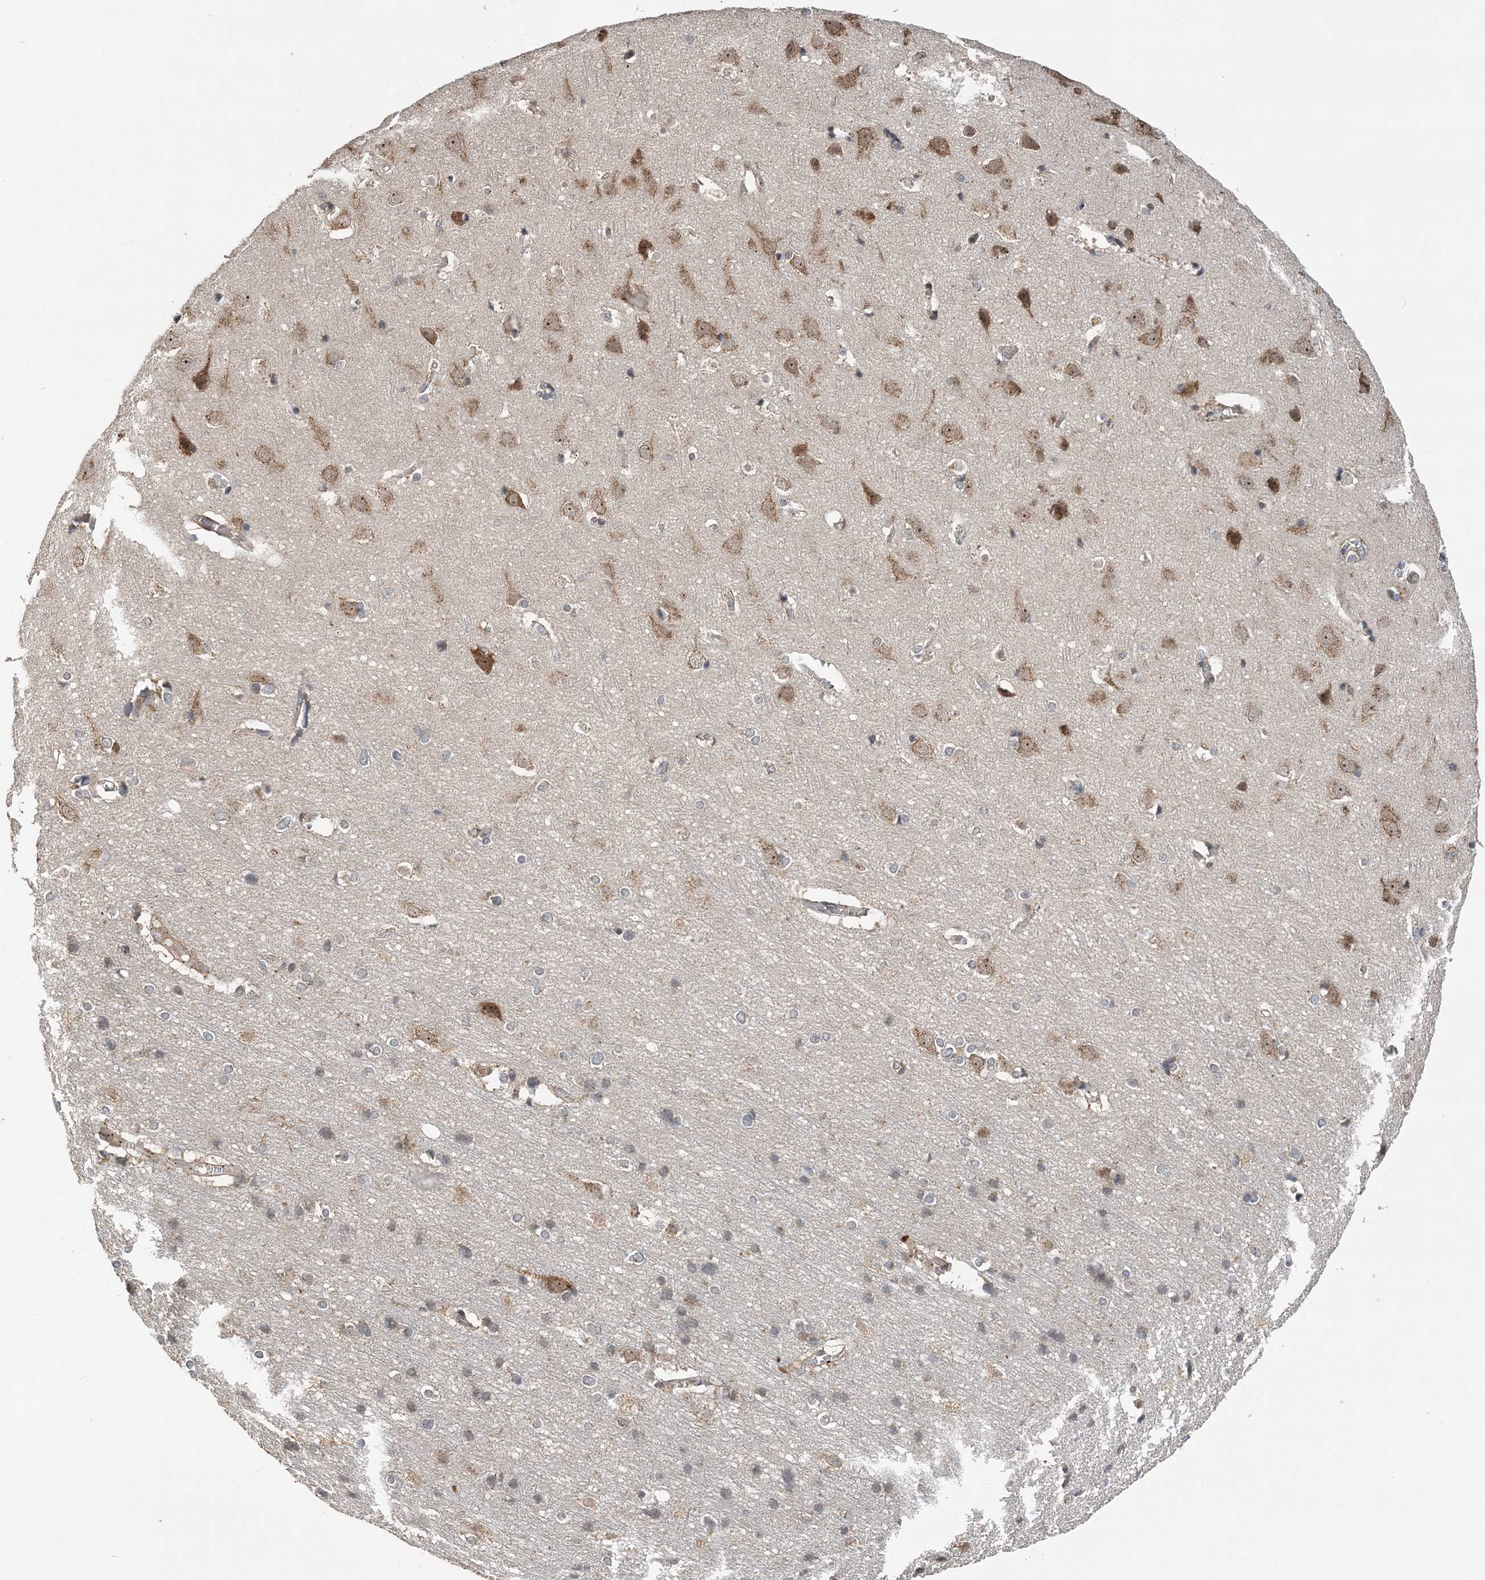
{"staining": {"intensity": "moderate", "quantity": ">75%", "location": "cytoplasmic/membranous"}, "tissue": "cerebral cortex", "cell_type": "Endothelial cells", "image_type": "normal", "snomed": [{"axis": "morphology", "description": "Normal tissue, NOS"}, {"axis": "topography", "description": "Cerebral cortex"}], "caption": "A brown stain labels moderate cytoplasmic/membranous expression of a protein in endothelial cells of unremarkable cerebral cortex.", "gene": "KIF4A", "patient": {"sex": "male", "age": 54}}